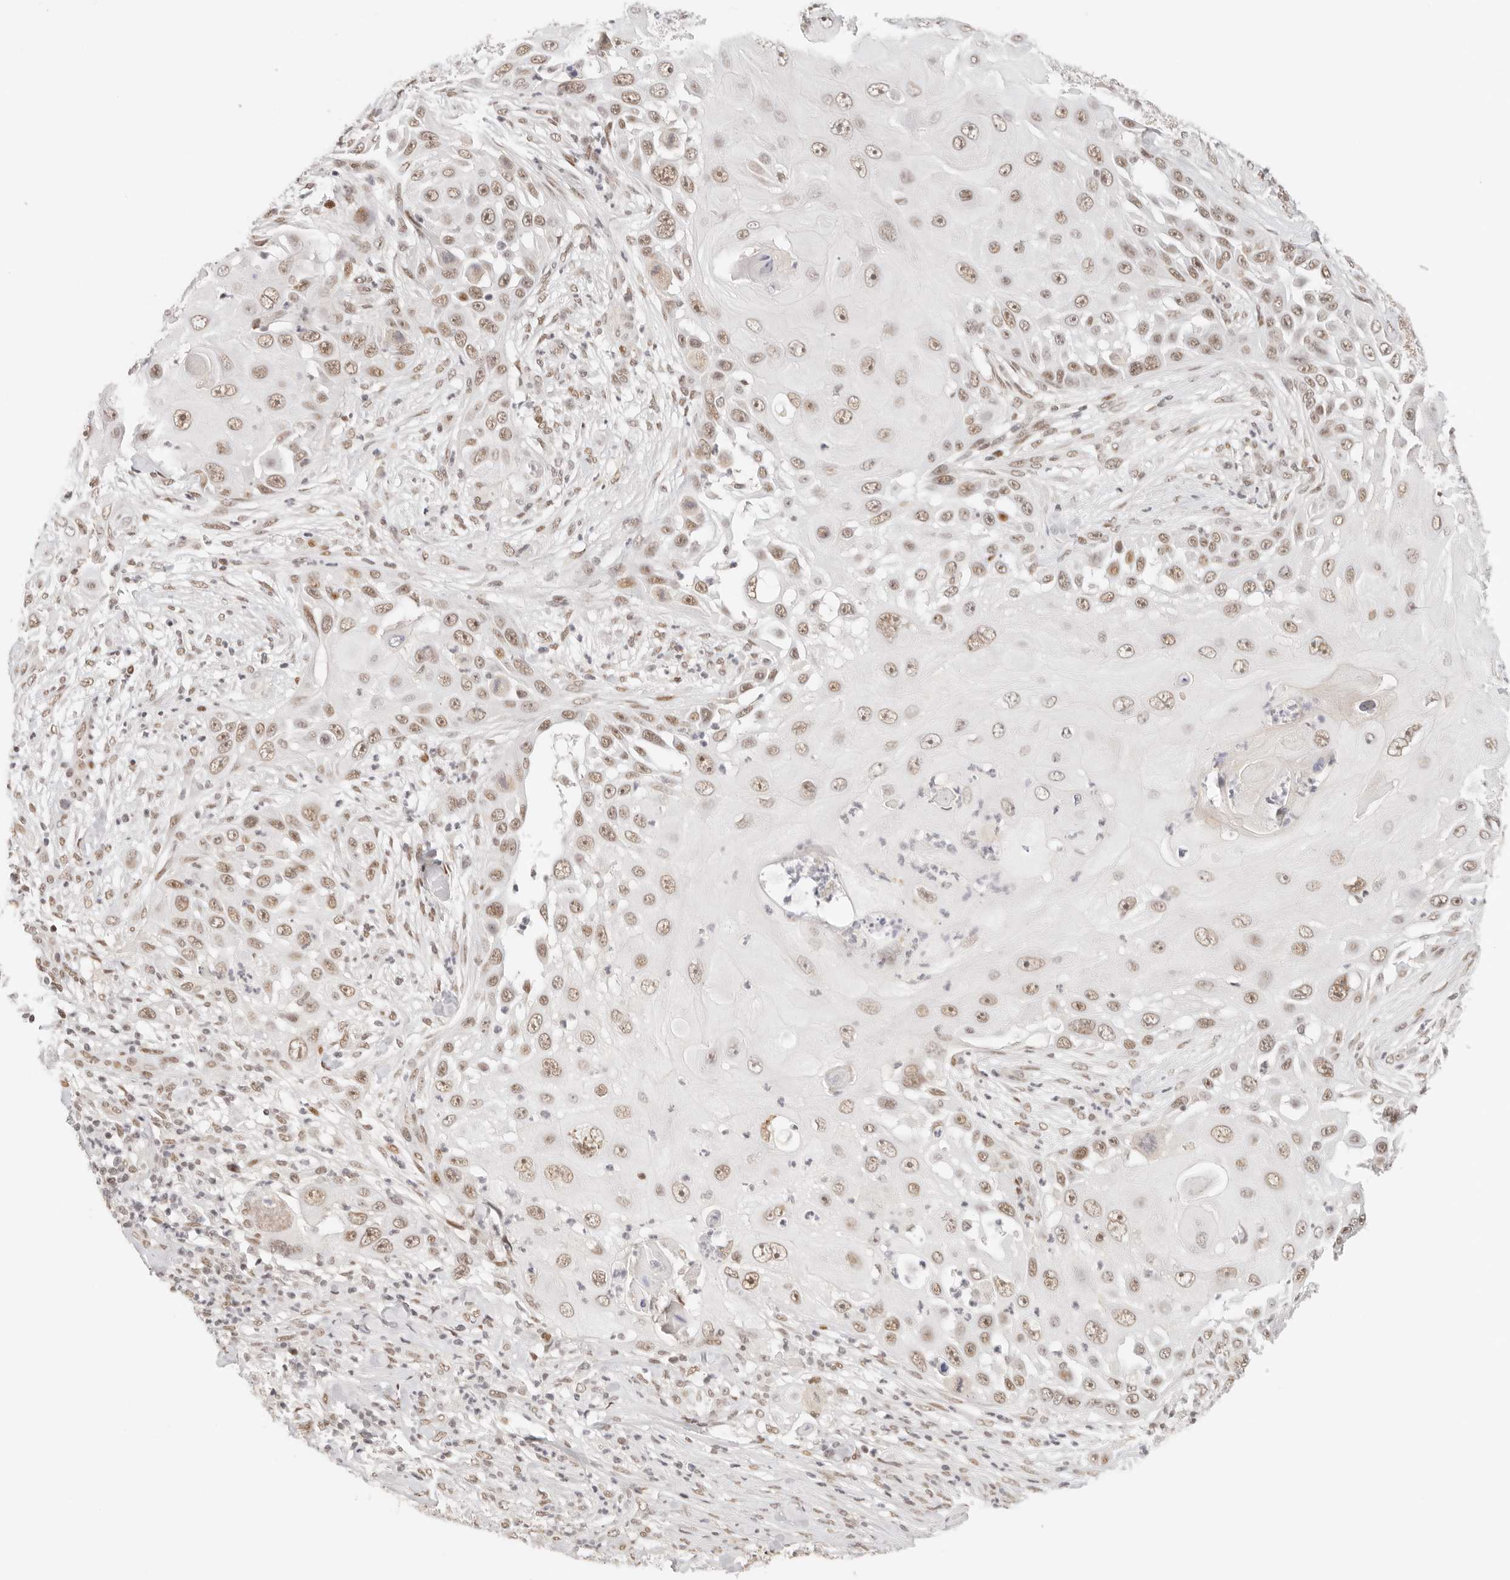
{"staining": {"intensity": "weak", "quantity": ">75%", "location": "nuclear"}, "tissue": "skin cancer", "cell_type": "Tumor cells", "image_type": "cancer", "snomed": [{"axis": "morphology", "description": "Squamous cell carcinoma, NOS"}, {"axis": "topography", "description": "Skin"}], "caption": "Protein expression analysis of human squamous cell carcinoma (skin) reveals weak nuclear expression in approximately >75% of tumor cells. The staining is performed using DAB brown chromogen to label protein expression. The nuclei are counter-stained blue using hematoxylin.", "gene": "HOXC5", "patient": {"sex": "female", "age": 44}}